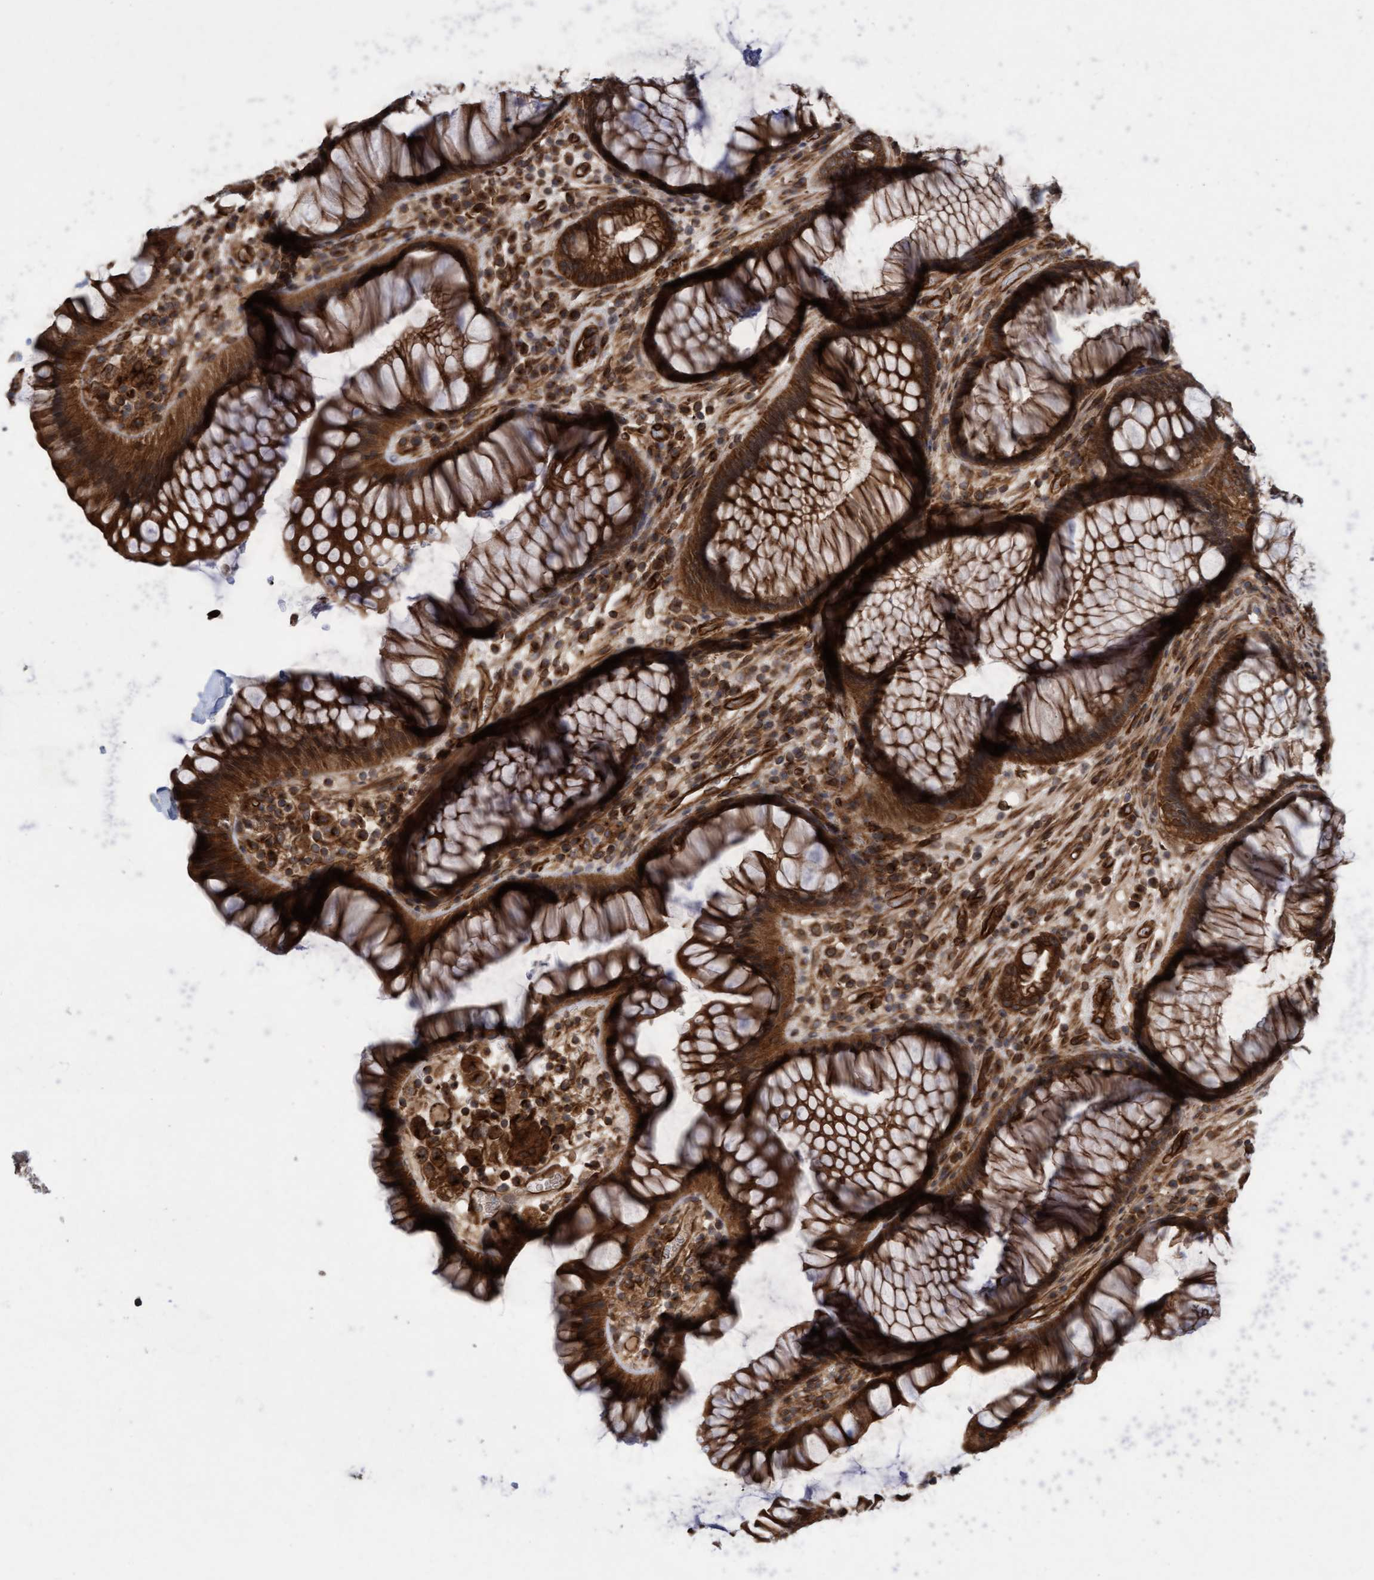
{"staining": {"intensity": "strong", "quantity": ">75%", "location": "cytoplasmic/membranous"}, "tissue": "rectum", "cell_type": "Glandular cells", "image_type": "normal", "snomed": [{"axis": "morphology", "description": "Normal tissue, NOS"}, {"axis": "topography", "description": "Rectum"}], "caption": "This photomicrograph exhibits normal rectum stained with immunohistochemistry (IHC) to label a protein in brown. The cytoplasmic/membranous of glandular cells show strong positivity for the protein. Nuclei are counter-stained blue.", "gene": "CDC42EP4", "patient": {"sex": "male", "age": 51}}